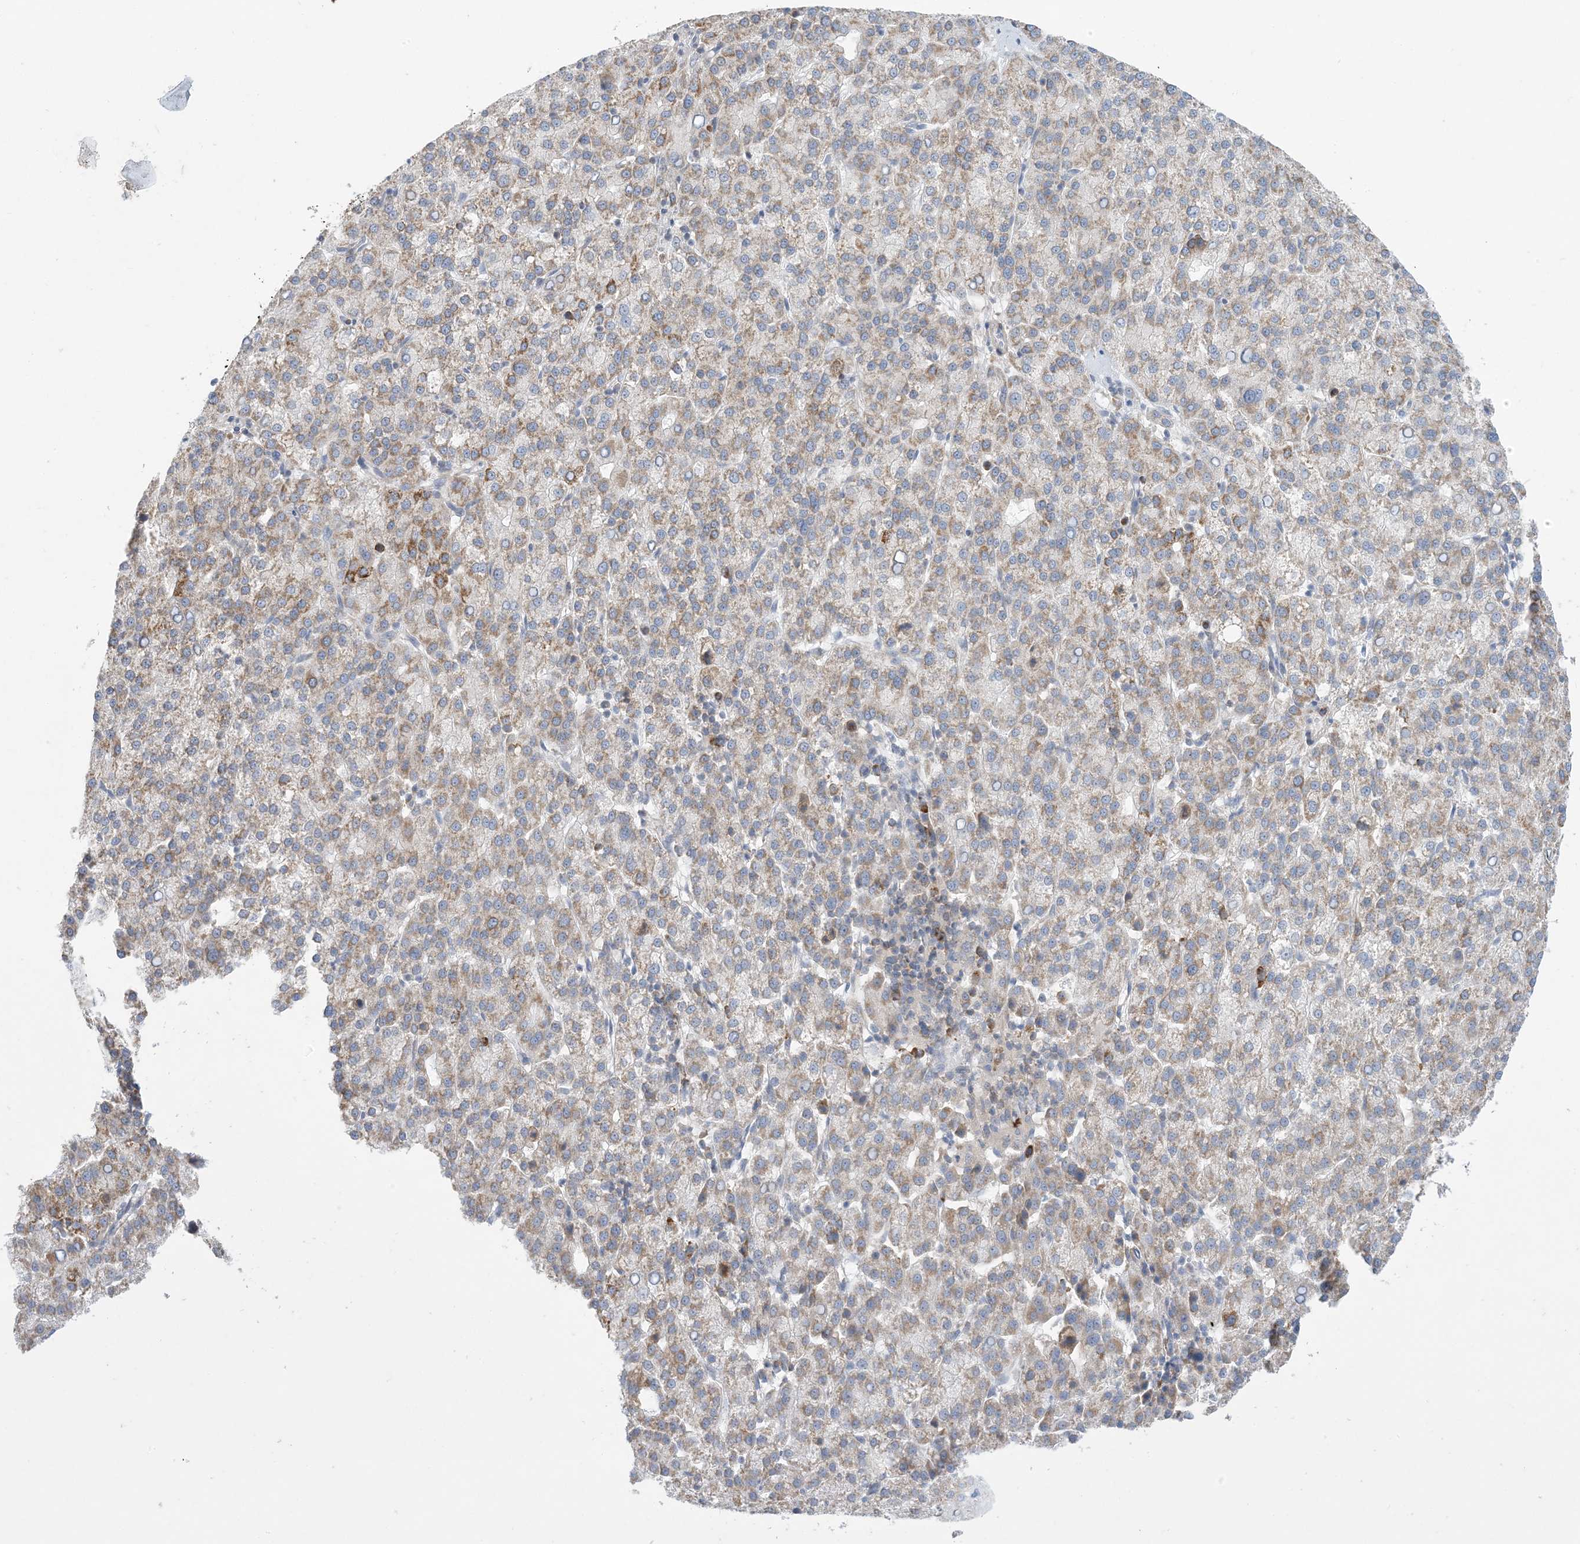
{"staining": {"intensity": "moderate", "quantity": "<25%", "location": "cytoplasmic/membranous"}, "tissue": "liver cancer", "cell_type": "Tumor cells", "image_type": "cancer", "snomed": [{"axis": "morphology", "description": "Carcinoma, Hepatocellular, NOS"}, {"axis": "topography", "description": "Liver"}], "caption": "Tumor cells display moderate cytoplasmic/membranous expression in about <25% of cells in liver cancer.", "gene": "AOC1", "patient": {"sex": "female", "age": 58}}